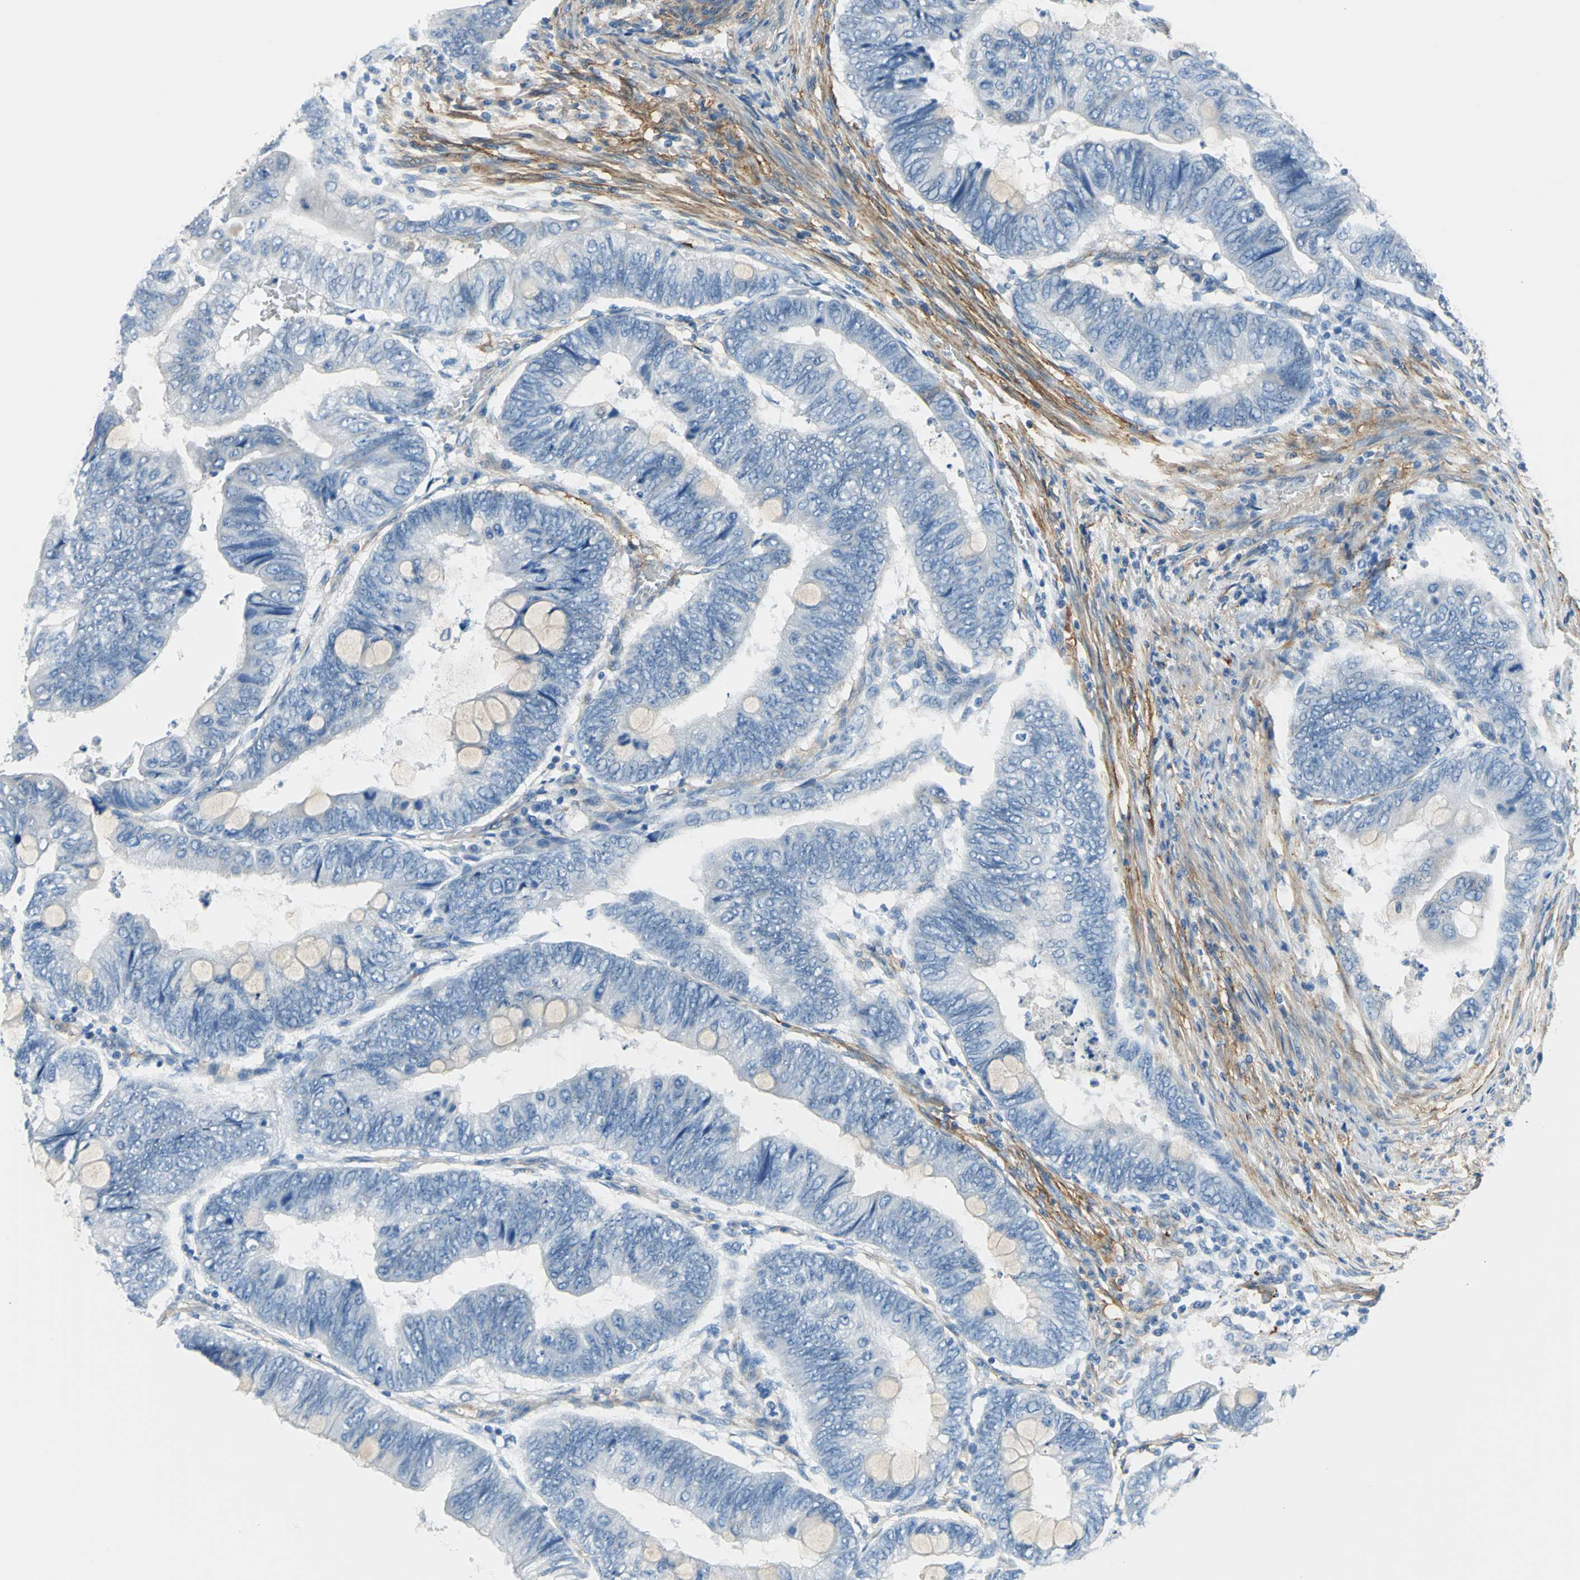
{"staining": {"intensity": "negative", "quantity": "none", "location": "none"}, "tissue": "colorectal cancer", "cell_type": "Tumor cells", "image_type": "cancer", "snomed": [{"axis": "morphology", "description": "Normal tissue, NOS"}, {"axis": "morphology", "description": "Adenocarcinoma, NOS"}, {"axis": "topography", "description": "Rectum"}, {"axis": "topography", "description": "Peripheral nerve tissue"}], "caption": "This is an immunohistochemistry histopathology image of human colorectal cancer. There is no expression in tumor cells.", "gene": "AKAP12", "patient": {"sex": "male", "age": 92}}